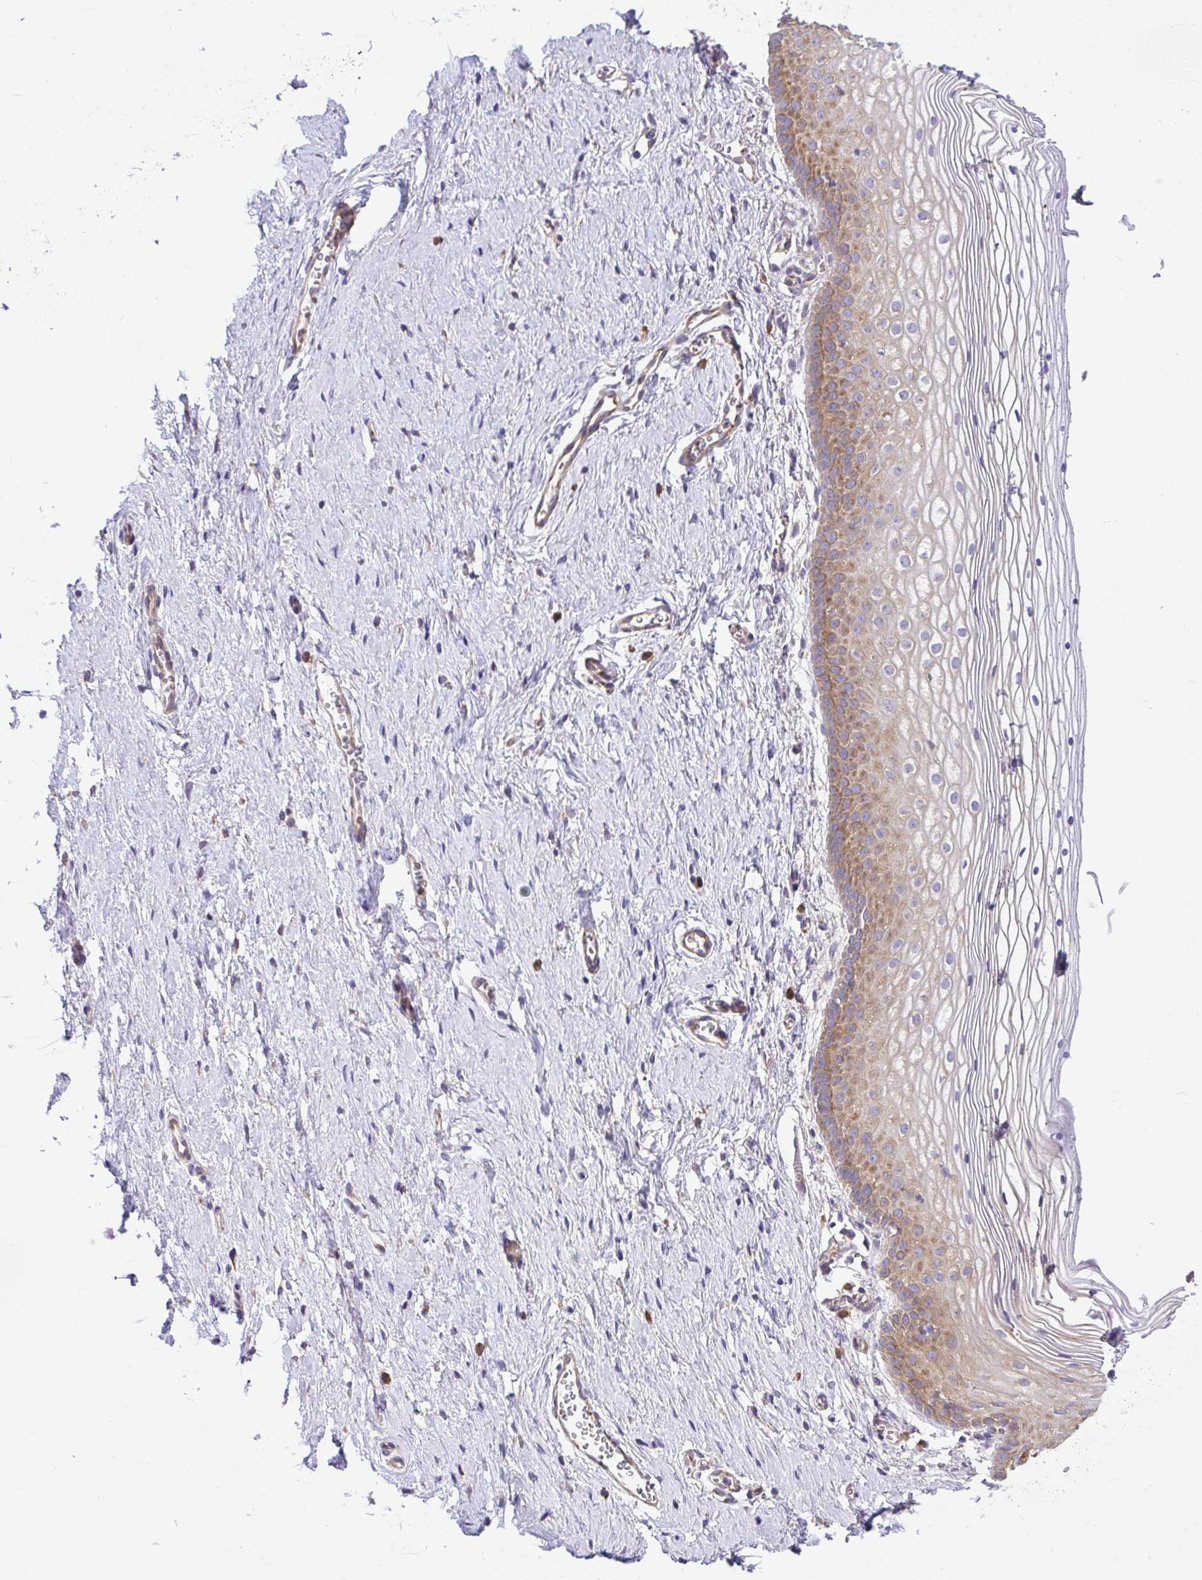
{"staining": {"intensity": "moderate", "quantity": "25%-75%", "location": "cytoplasmic/membranous"}, "tissue": "vagina", "cell_type": "Squamous epithelial cells", "image_type": "normal", "snomed": [{"axis": "morphology", "description": "Normal tissue, NOS"}, {"axis": "topography", "description": "Vagina"}], "caption": "DAB immunohistochemical staining of benign vagina demonstrates moderate cytoplasmic/membranous protein positivity in about 25%-75% of squamous epithelial cells.", "gene": "GFPT2", "patient": {"sex": "female", "age": 56}}